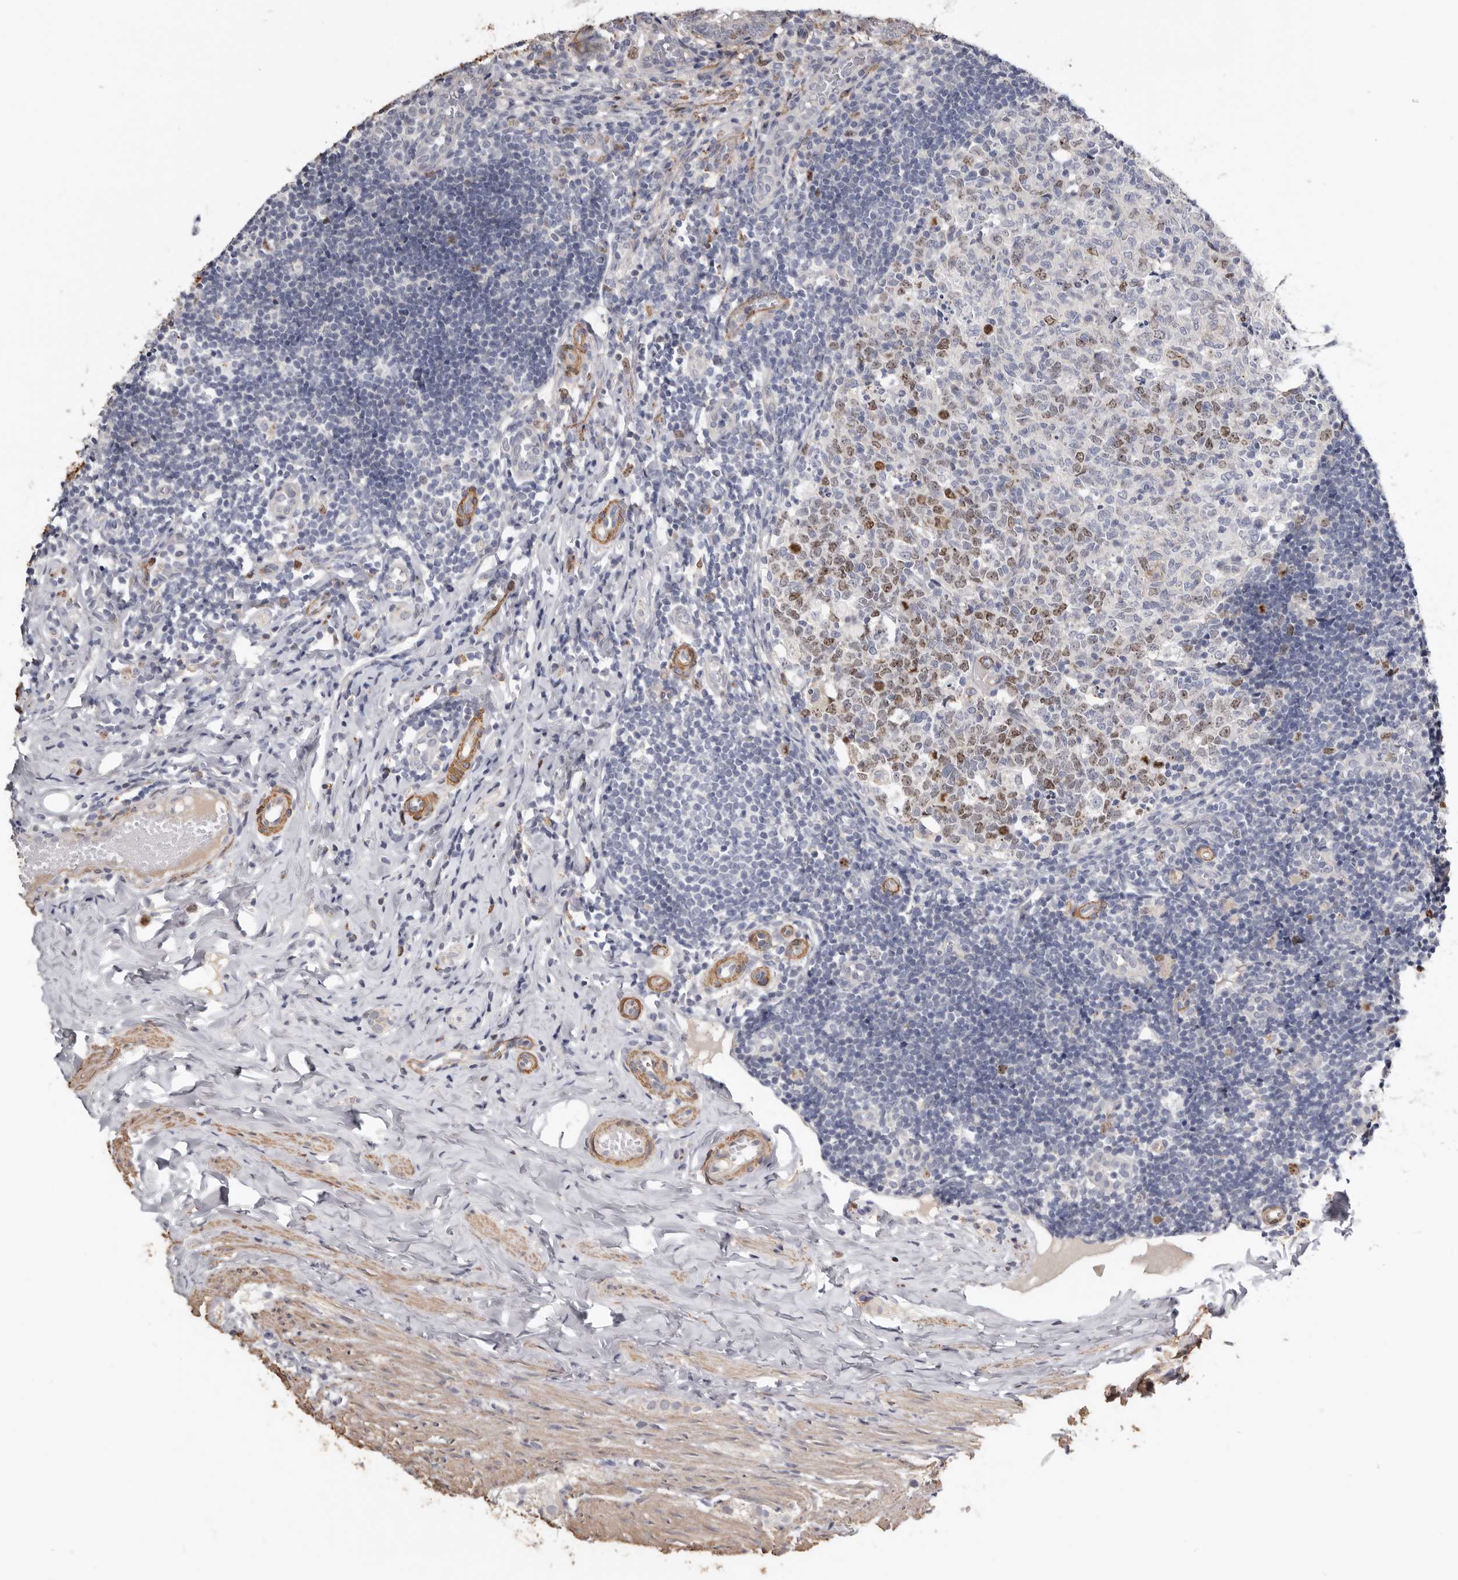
{"staining": {"intensity": "weak", "quantity": "<25%", "location": "cytoplasmic/membranous"}, "tissue": "appendix", "cell_type": "Glandular cells", "image_type": "normal", "snomed": [{"axis": "morphology", "description": "Normal tissue, NOS"}, {"axis": "topography", "description": "Appendix"}], "caption": "Immunohistochemical staining of normal appendix displays no significant expression in glandular cells.", "gene": "CDCA8", "patient": {"sex": "male", "age": 8}}